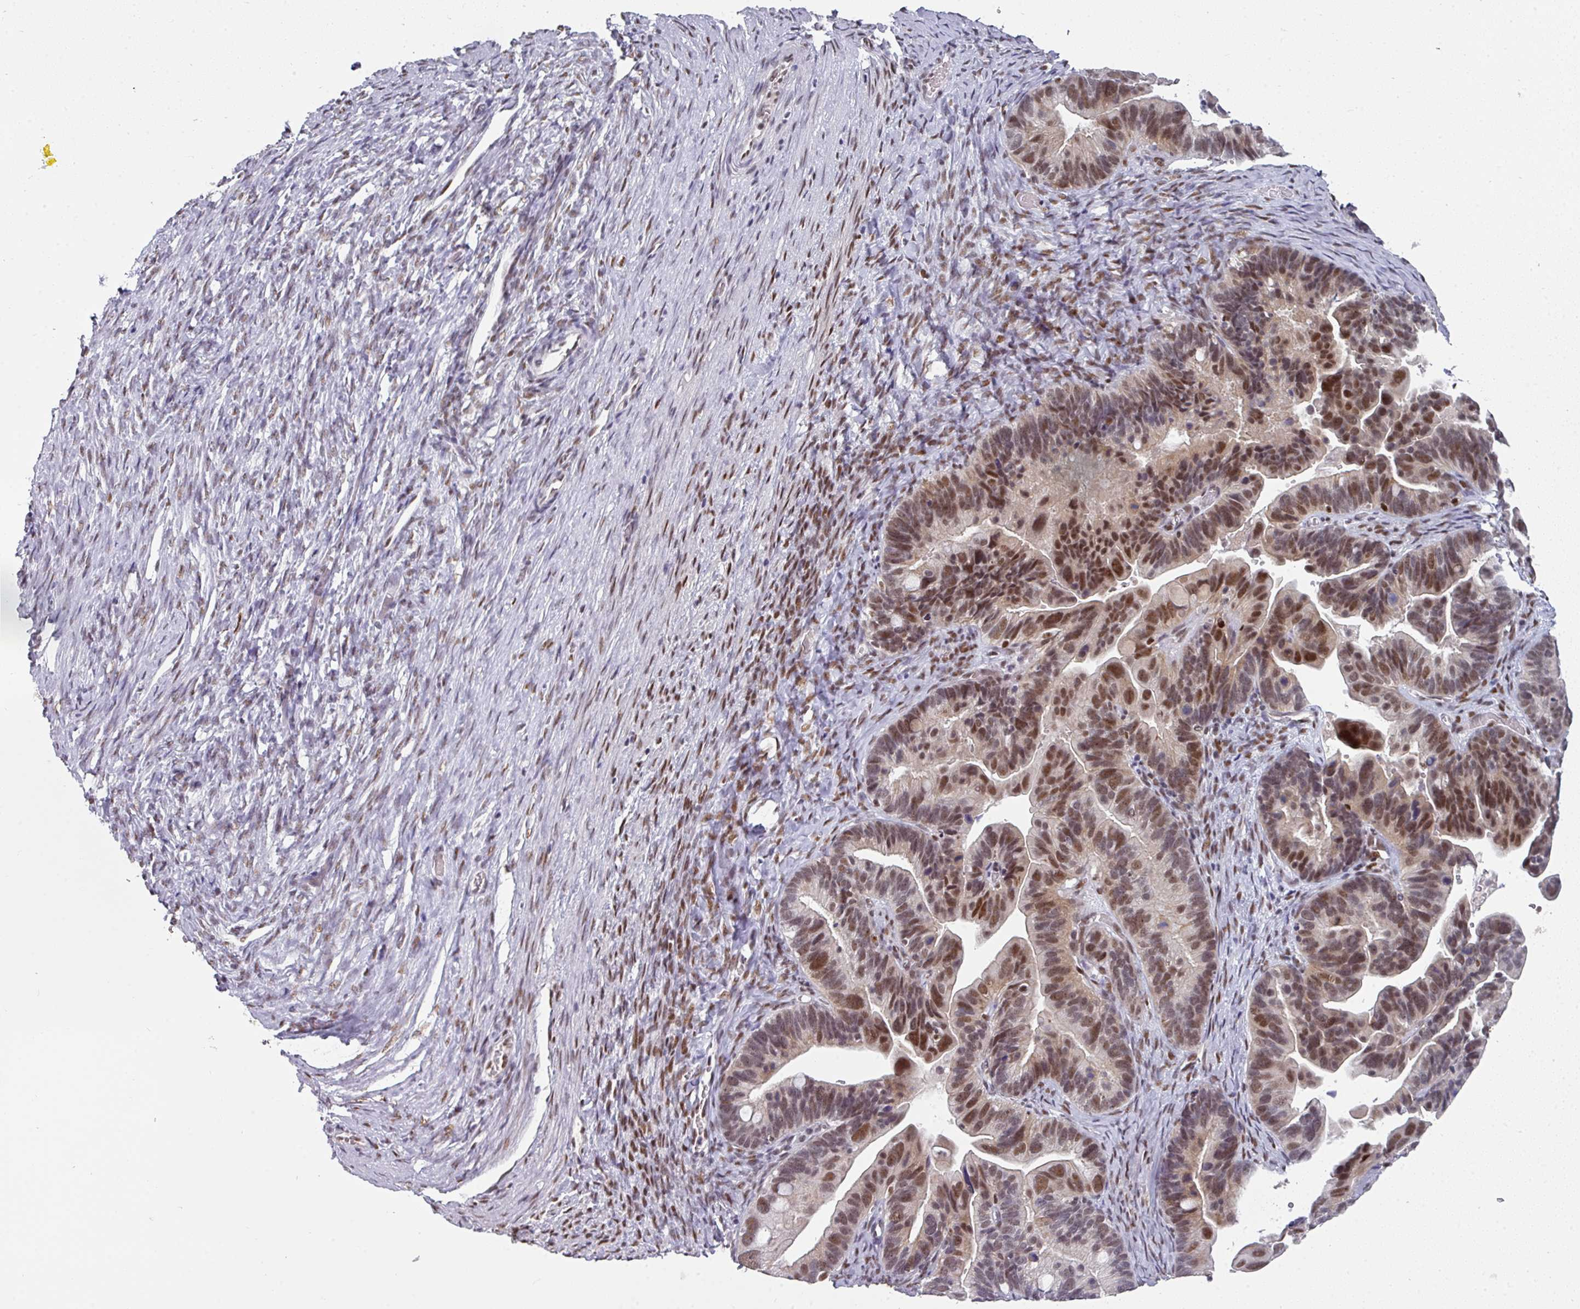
{"staining": {"intensity": "moderate", "quantity": "25%-75%", "location": "nuclear"}, "tissue": "ovarian cancer", "cell_type": "Tumor cells", "image_type": "cancer", "snomed": [{"axis": "morphology", "description": "Cystadenocarcinoma, serous, NOS"}, {"axis": "topography", "description": "Ovary"}], "caption": "Immunohistochemical staining of serous cystadenocarcinoma (ovarian) shows medium levels of moderate nuclear protein staining in approximately 25%-75% of tumor cells.", "gene": "RAD50", "patient": {"sex": "female", "age": 56}}